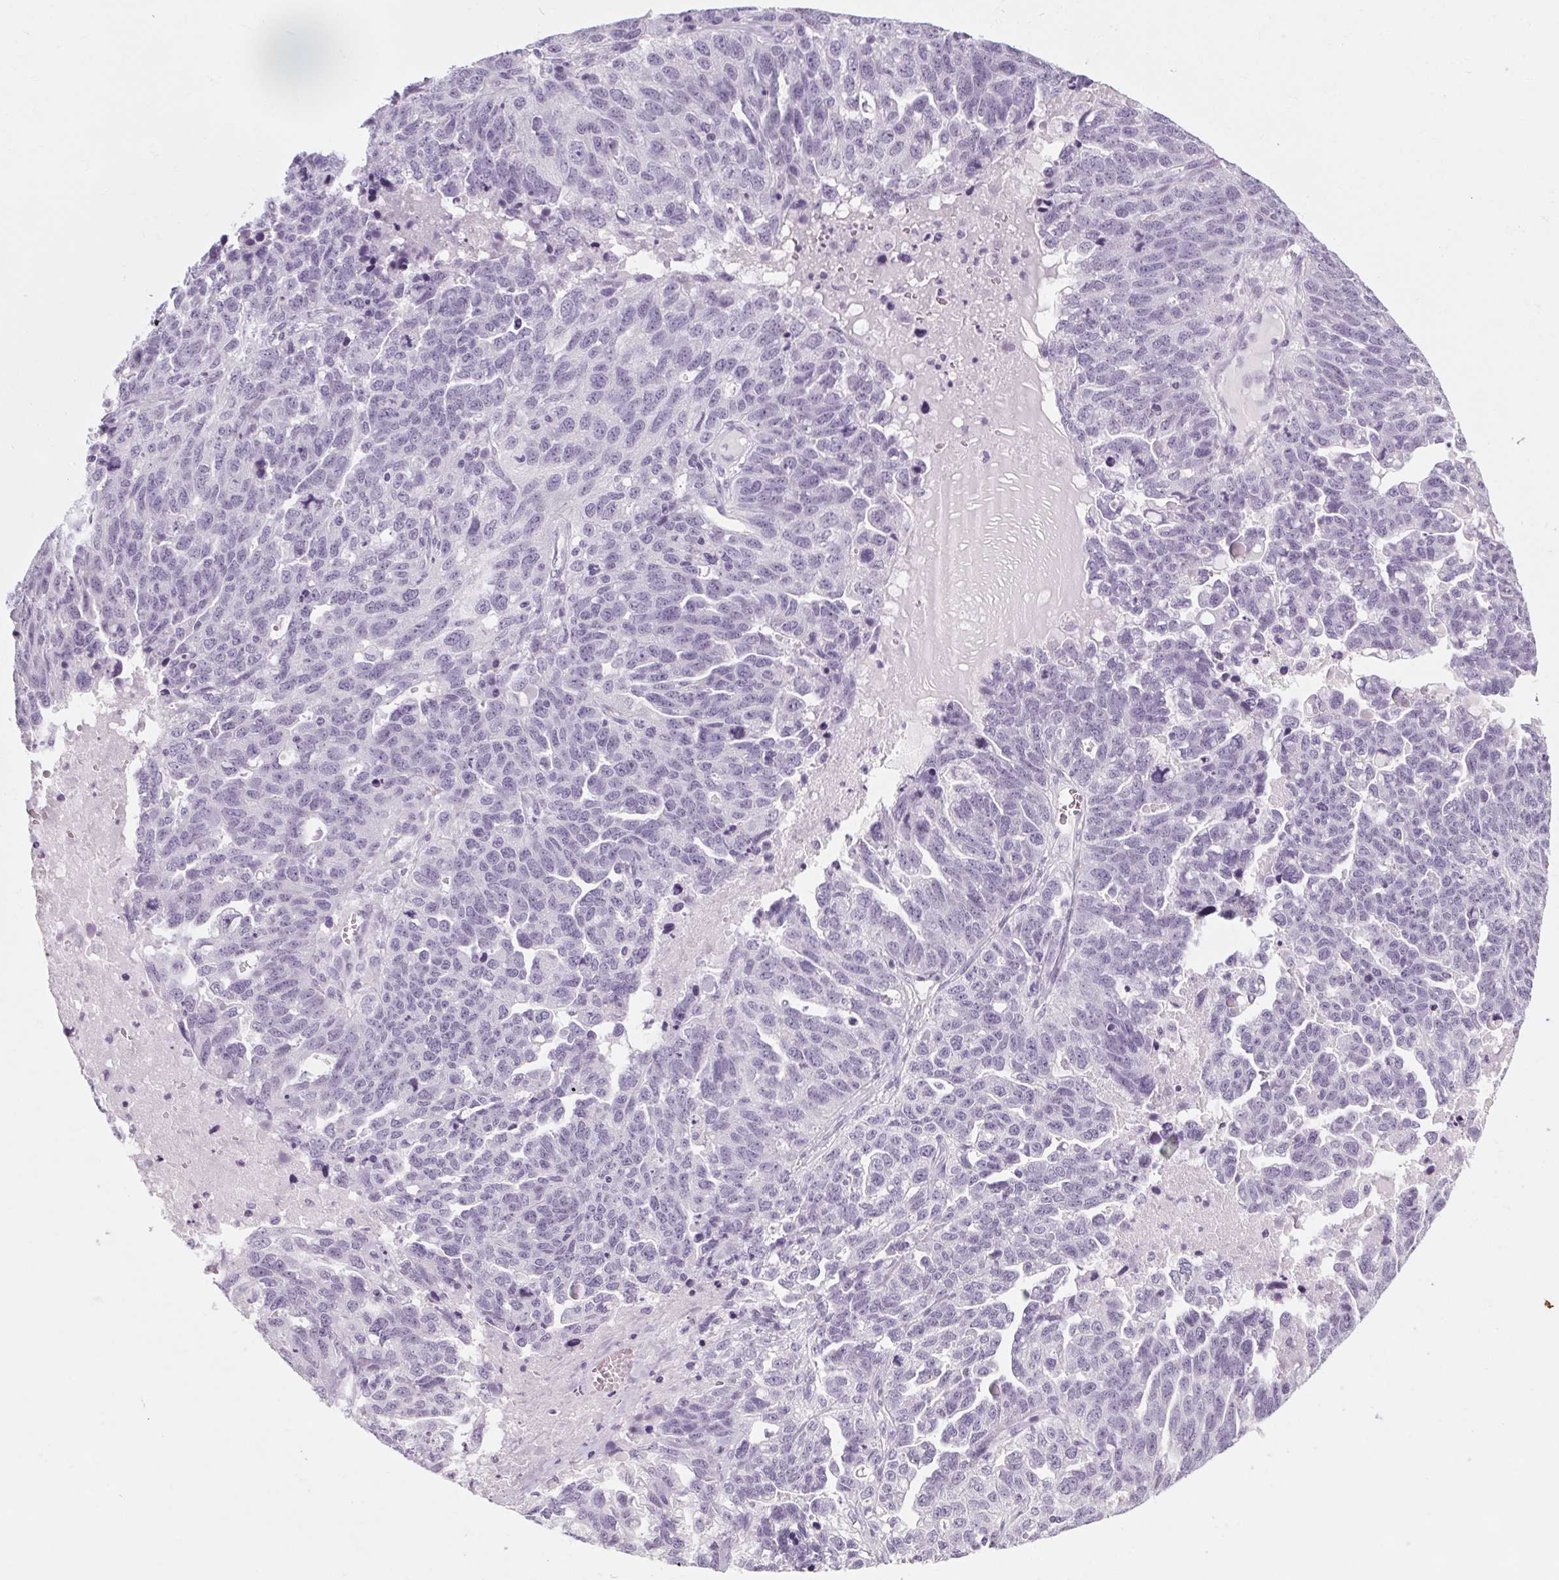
{"staining": {"intensity": "negative", "quantity": "none", "location": "none"}, "tissue": "ovarian cancer", "cell_type": "Tumor cells", "image_type": "cancer", "snomed": [{"axis": "morphology", "description": "Cystadenocarcinoma, serous, NOS"}, {"axis": "topography", "description": "Ovary"}], "caption": "DAB immunohistochemical staining of human ovarian serous cystadenocarcinoma exhibits no significant staining in tumor cells. The staining is performed using DAB (3,3'-diaminobenzidine) brown chromogen with nuclei counter-stained in using hematoxylin.", "gene": "POMC", "patient": {"sex": "female", "age": 71}}